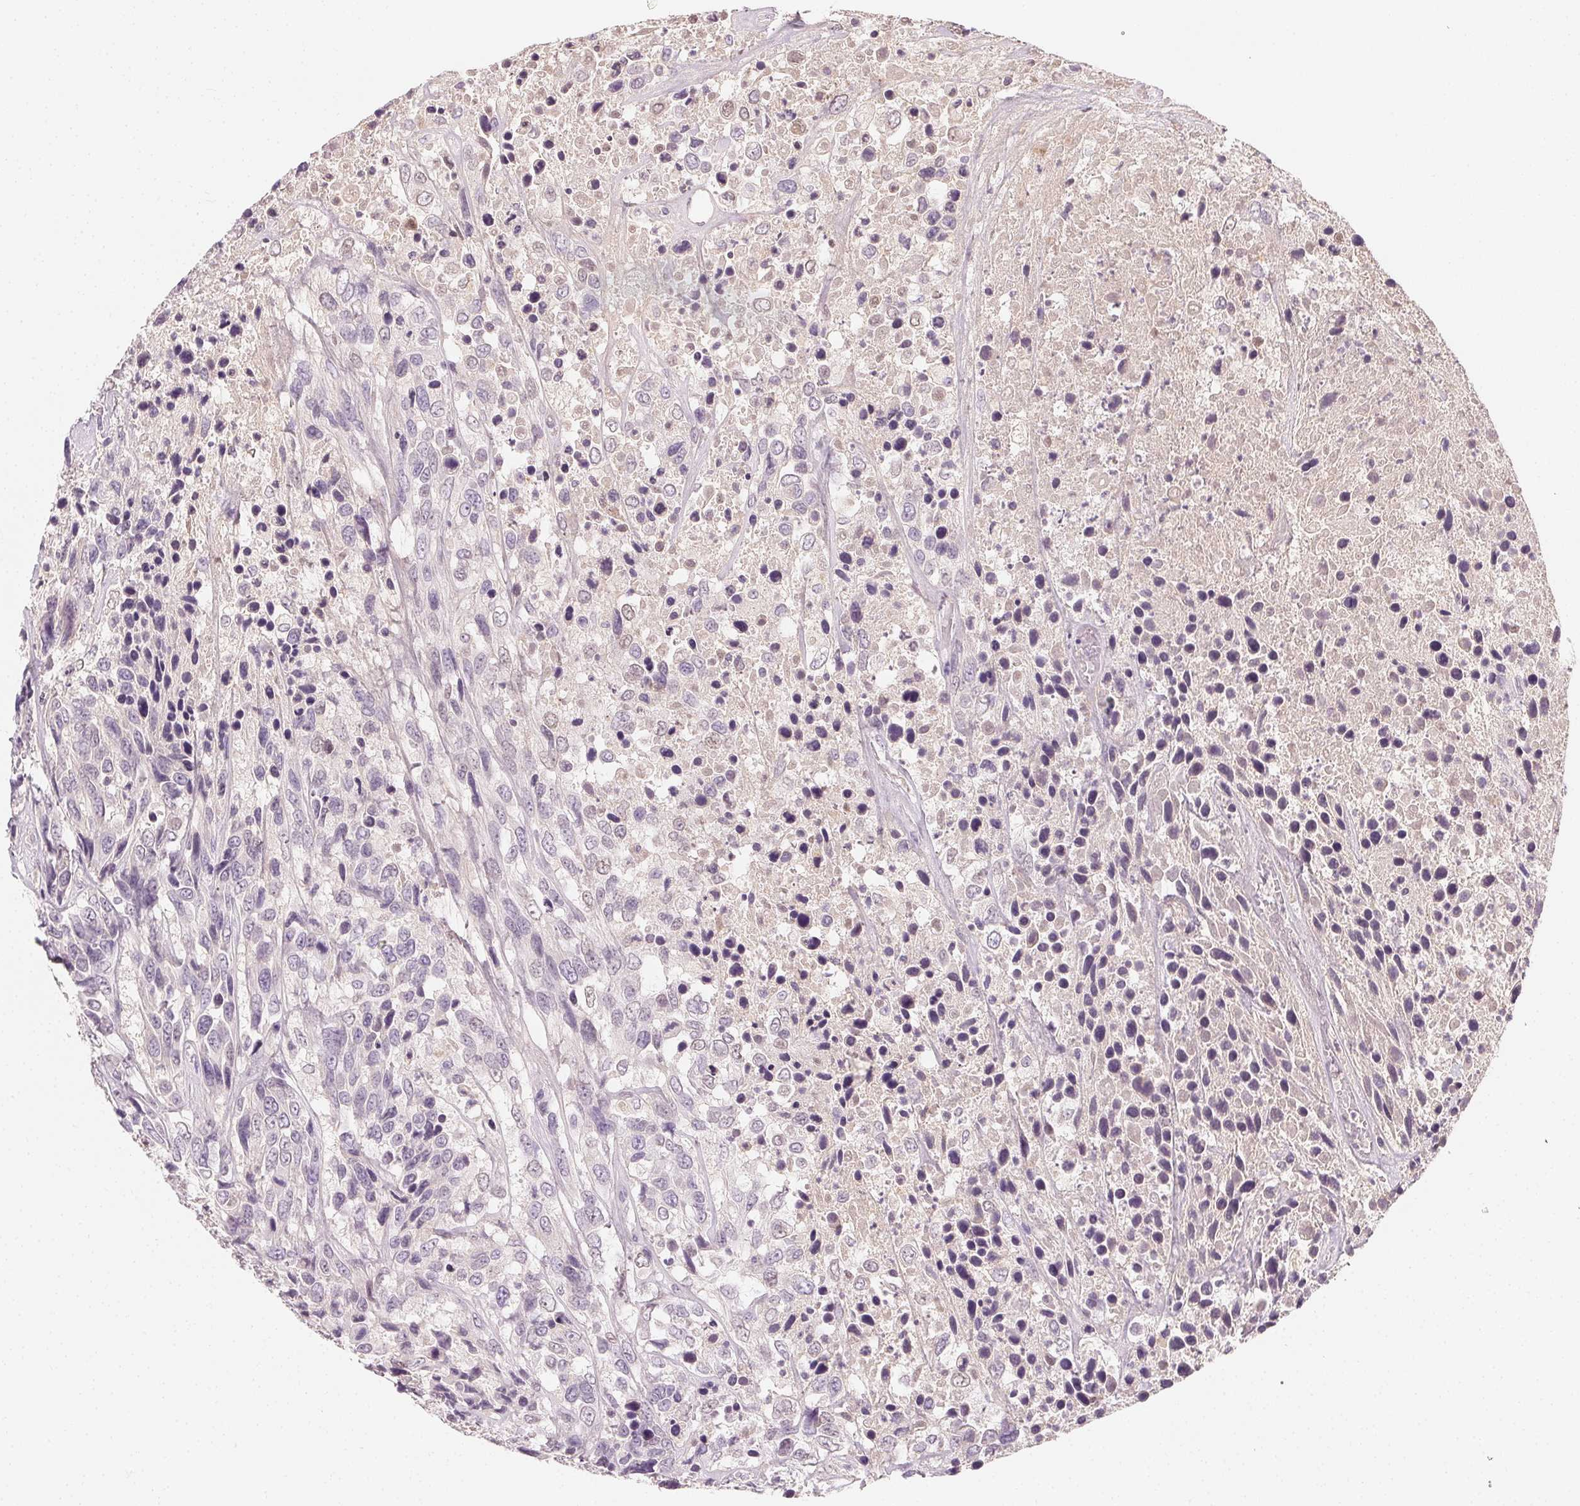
{"staining": {"intensity": "negative", "quantity": "none", "location": "none"}, "tissue": "urothelial cancer", "cell_type": "Tumor cells", "image_type": "cancer", "snomed": [{"axis": "morphology", "description": "Urothelial carcinoma, High grade"}, {"axis": "topography", "description": "Urinary bladder"}], "caption": "Immunohistochemical staining of urothelial carcinoma (high-grade) demonstrates no significant staining in tumor cells.", "gene": "AFM", "patient": {"sex": "female", "age": 70}}